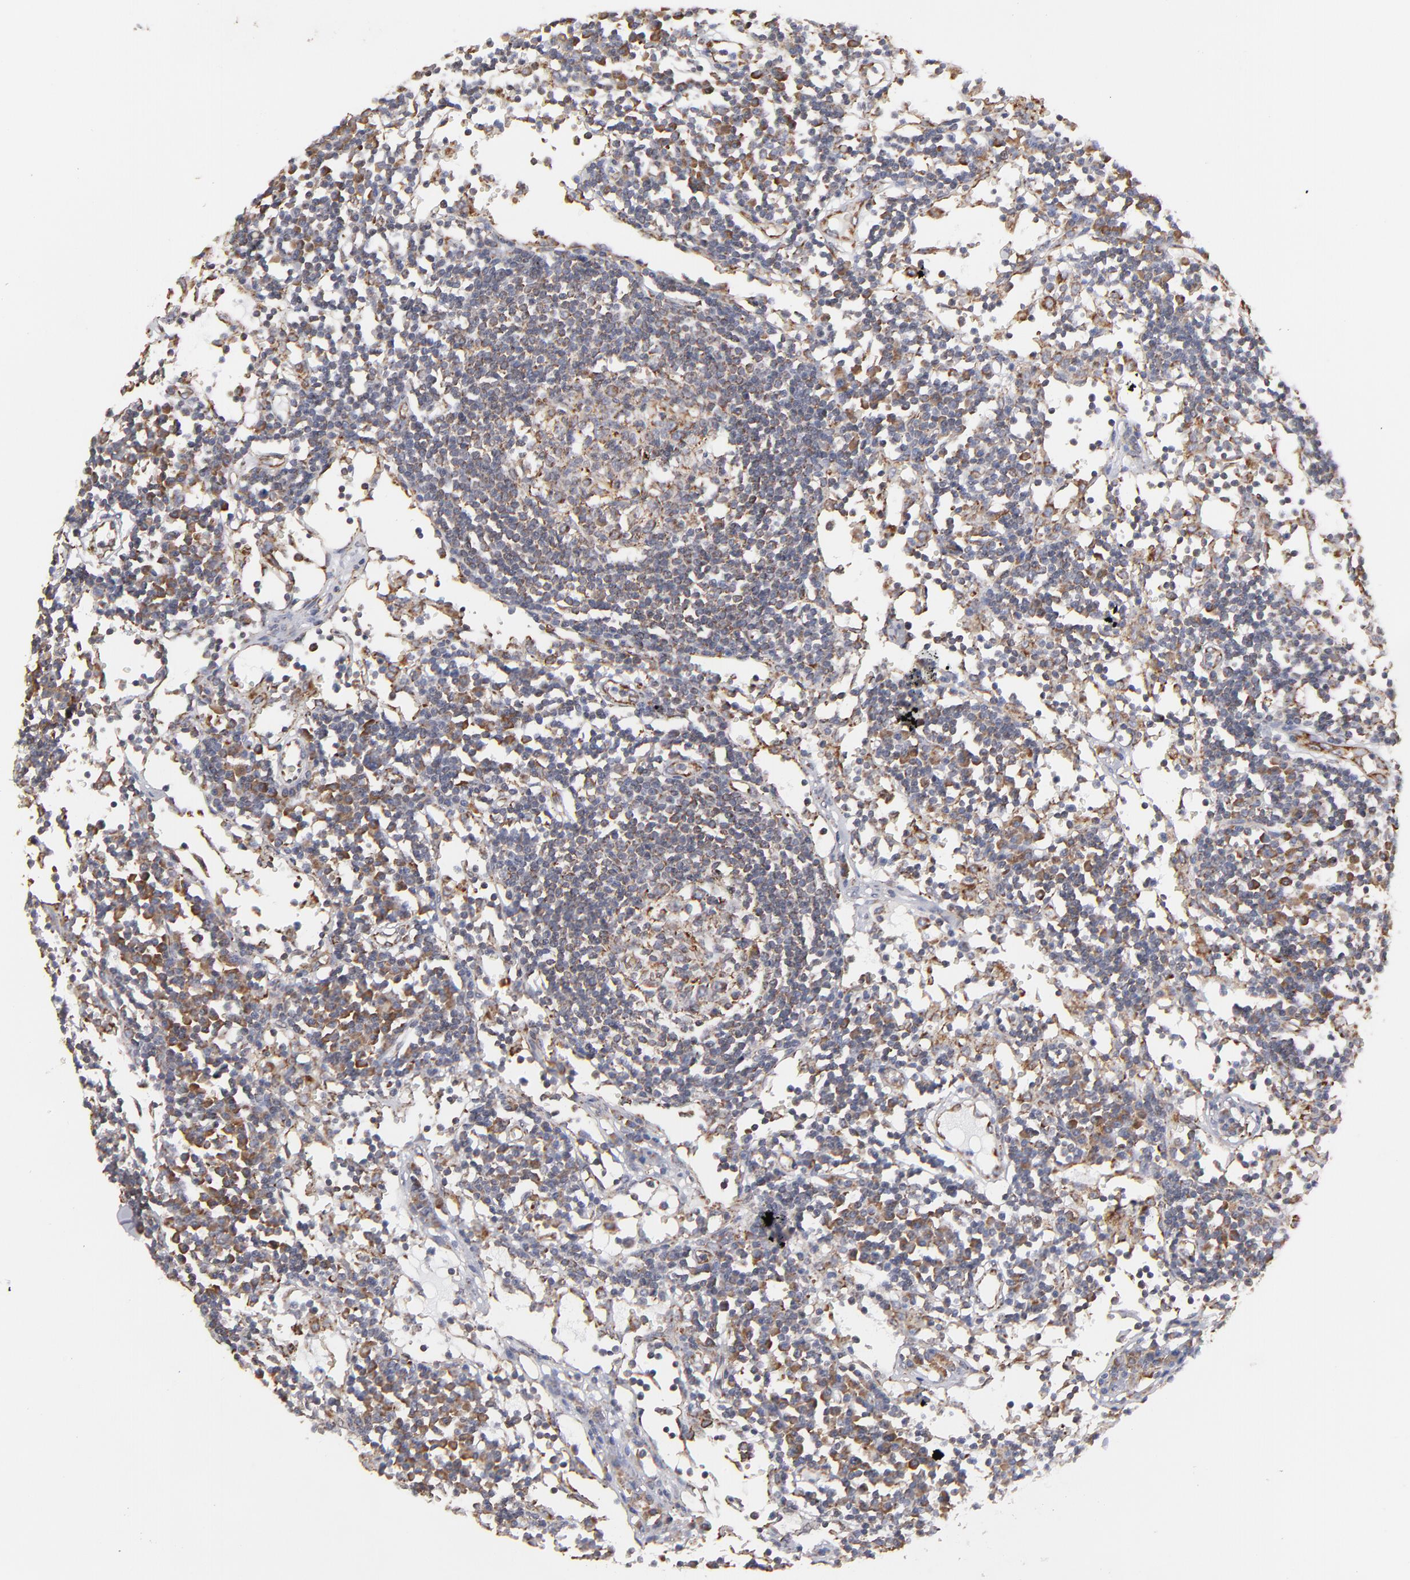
{"staining": {"intensity": "moderate", "quantity": "25%-75%", "location": "cytoplasmic/membranous"}, "tissue": "lymph node", "cell_type": "Germinal center cells", "image_type": "normal", "snomed": [{"axis": "morphology", "description": "Normal tissue, NOS"}, {"axis": "topography", "description": "Lymph node"}], "caption": "Protein expression by IHC reveals moderate cytoplasmic/membranous expression in about 25%-75% of germinal center cells in benign lymph node.", "gene": "KTN1", "patient": {"sex": "female", "age": 55}}